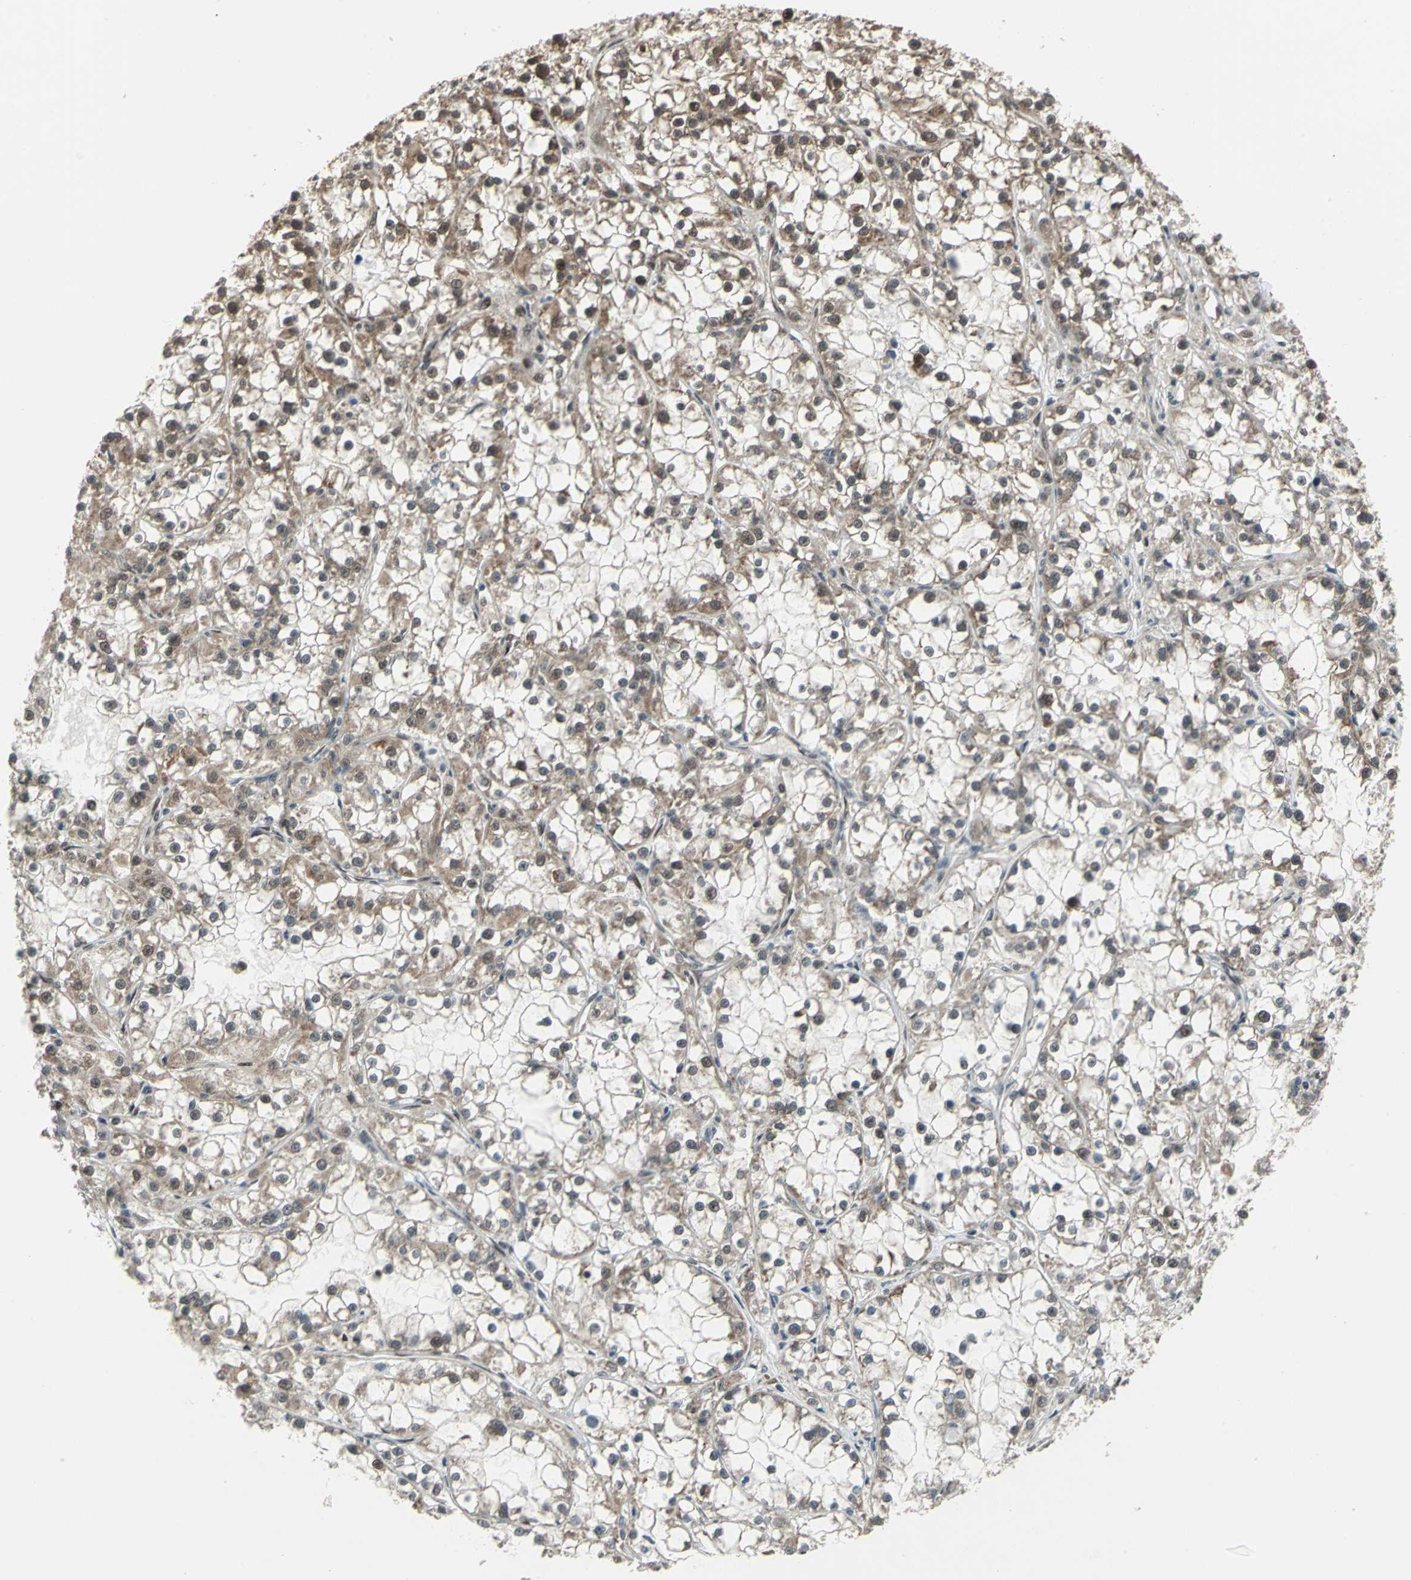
{"staining": {"intensity": "weak", "quantity": ">75%", "location": "cytoplasmic/membranous,nuclear"}, "tissue": "renal cancer", "cell_type": "Tumor cells", "image_type": "cancer", "snomed": [{"axis": "morphology", "description": "Adenocarcinoma, NOS"}, {"axis": "topography", "description": "Kidney"}], "caption": "Approximately >75% of tumor cells in human adenocarcinoma (renal) exhibit weak cytoplasmic/membranous and nuclear protein staining as visualized by brown immunohistochemical staining.", "gene": "COPS5", "patient": {"sex": "female", "age": 52}}